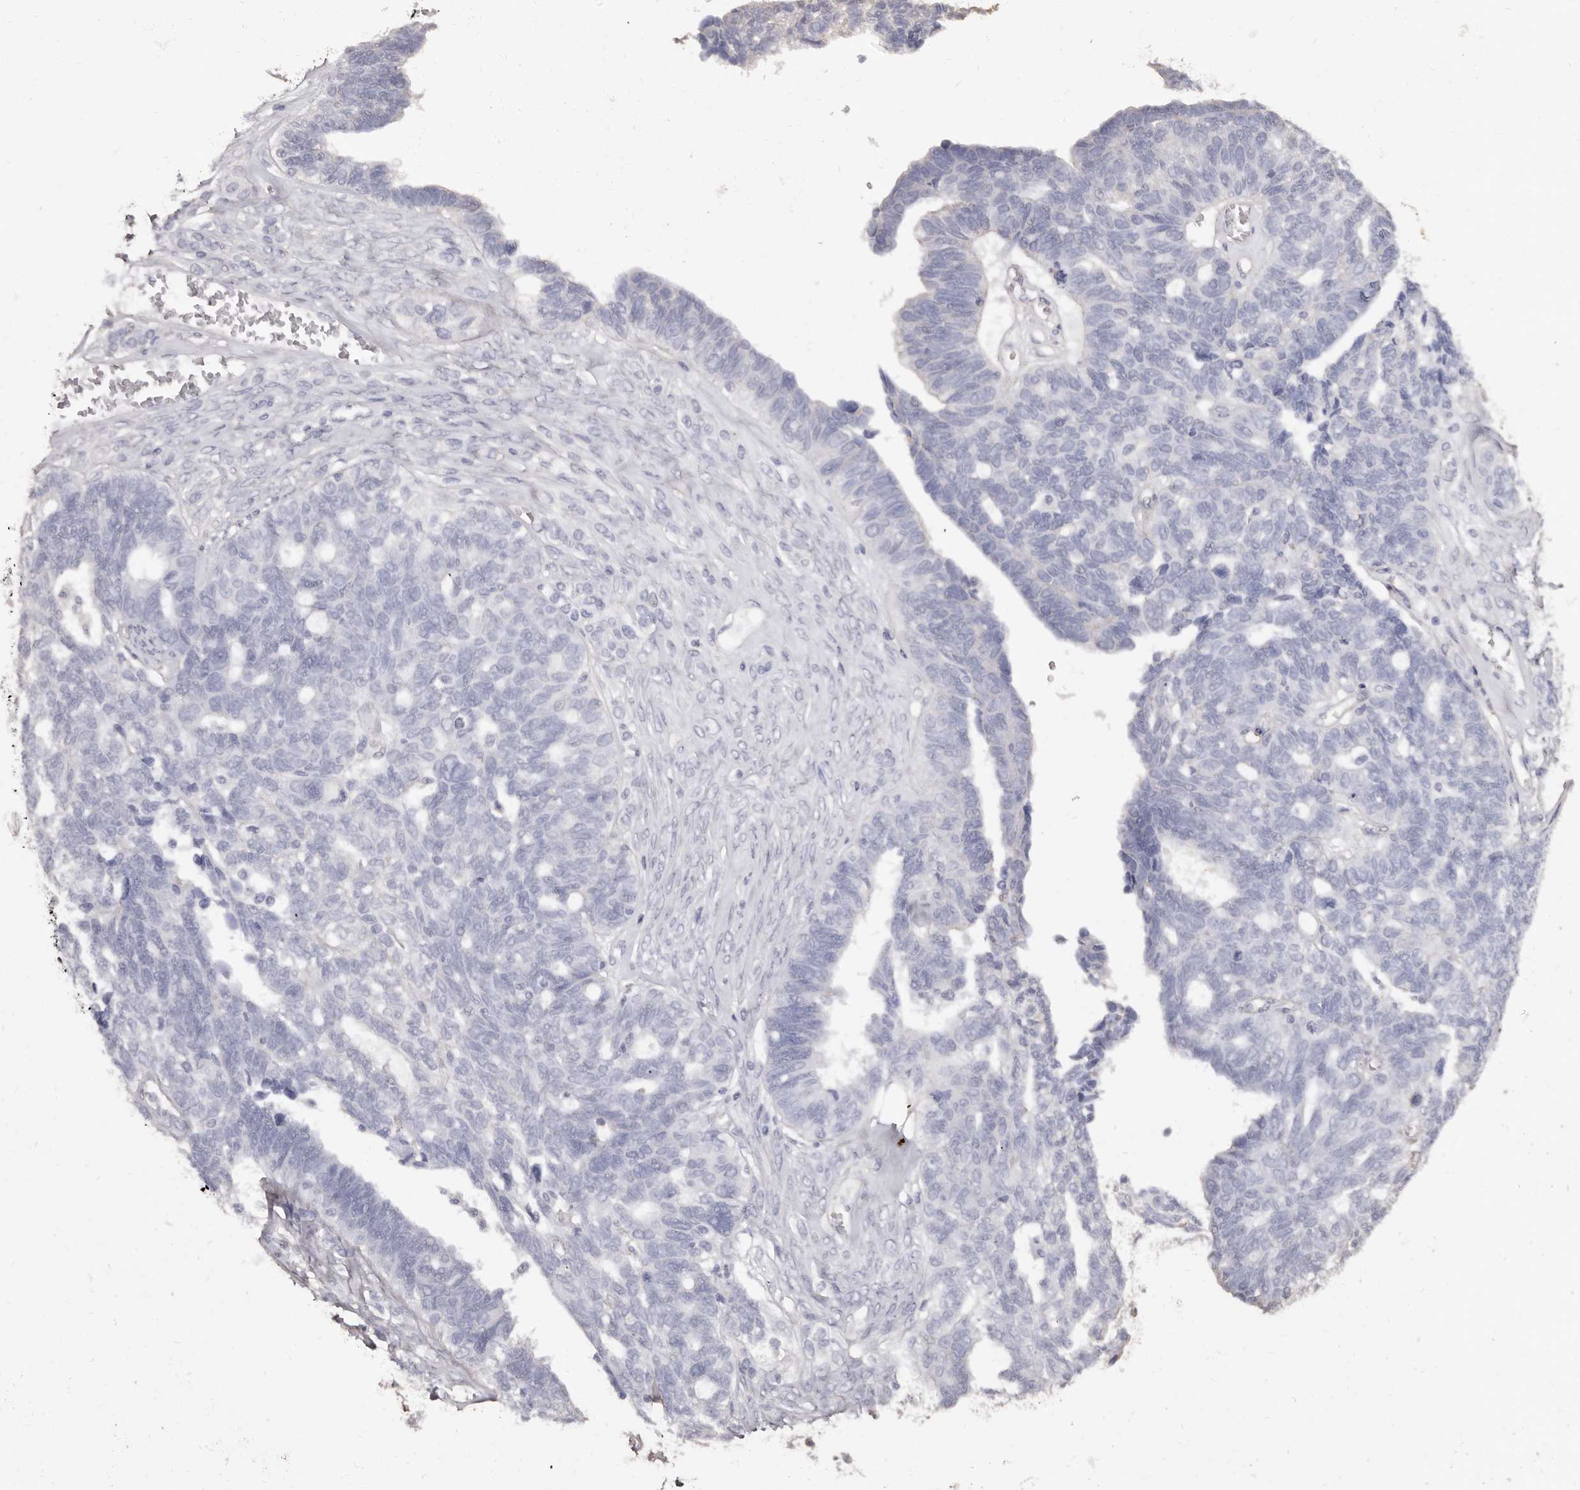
{"staining": {"intensity": "negative", "quantity": "none", "location": "none"}, "tissue": "ovarian cancer", "cell_type": "Tumor cells", "image_type": "cancer", "snomed": [{"axis": "morphology", "description": "Cystadenocarcinoma, serous, NOS"}, {"axis": "topography", "description": "Ovary"}], "caption": "Tumor cells show no significant positivity in ovarian serous cystadenocarcinoma.", "gene": "COQ8B", "patient": {"sex": "female", "age": 79}}